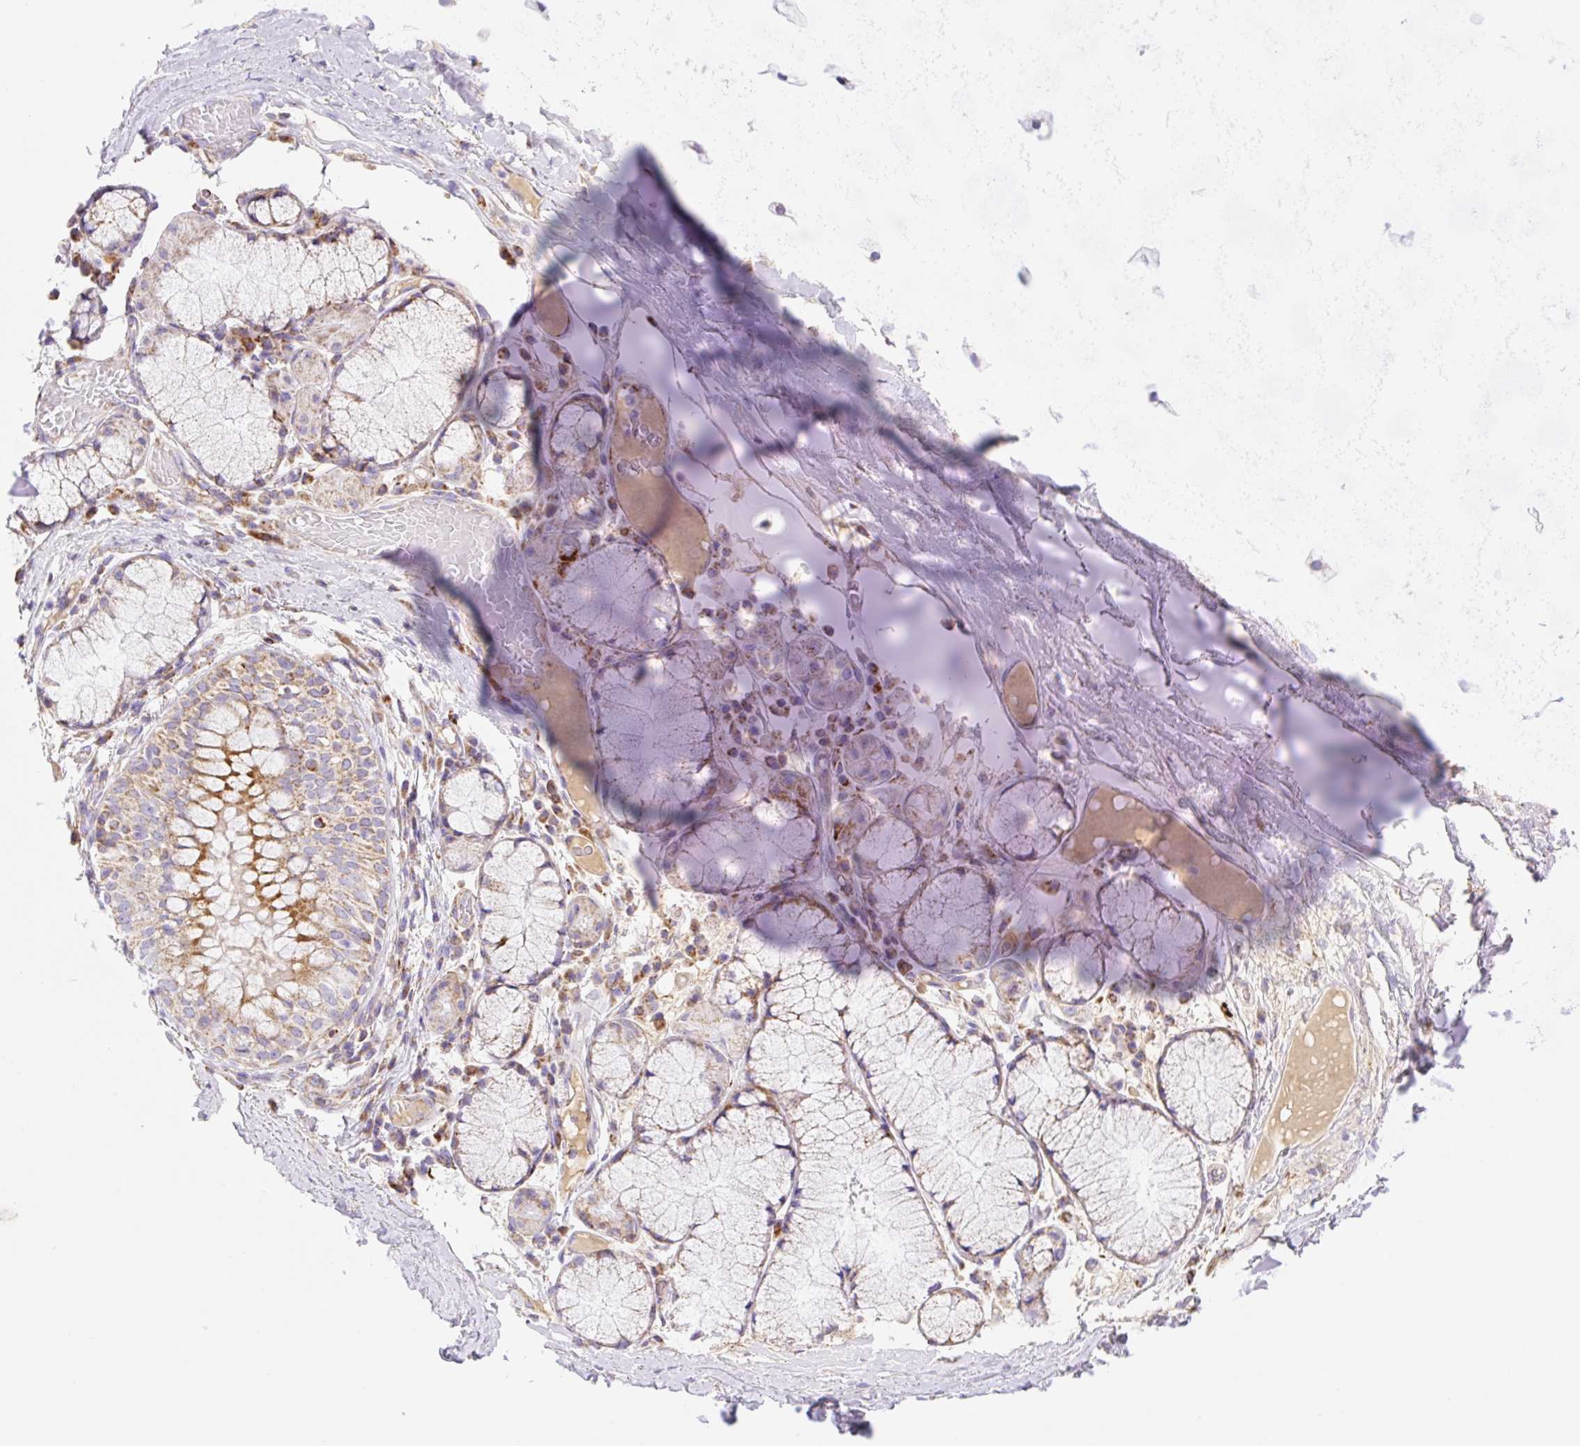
{"staining": {"intensity": "negative", "quantity": "none", "location": "none"}, "tissue": "adipose tissue", "cell_type": "Adipocytes", "image_type": "normal", "snomed": [{"axis": "morphology", "description": "Normal tissue, NOS"}, {"axis": "topography", "description": "Cartilage tissue"}, {"axis": "topography", "description": "Bronchus"}], "caption": "Immunohistochemical staining of unremarkable human adipose tissue displays no significant positivity in adipocytes. (Brightfield microscopy of DAB (3,3'-diaminobenzidine) immunohistochemistry (IHC) at high magnification).", "gene": "ETNK2", "patient": {"sex": "male", "age": 56}}